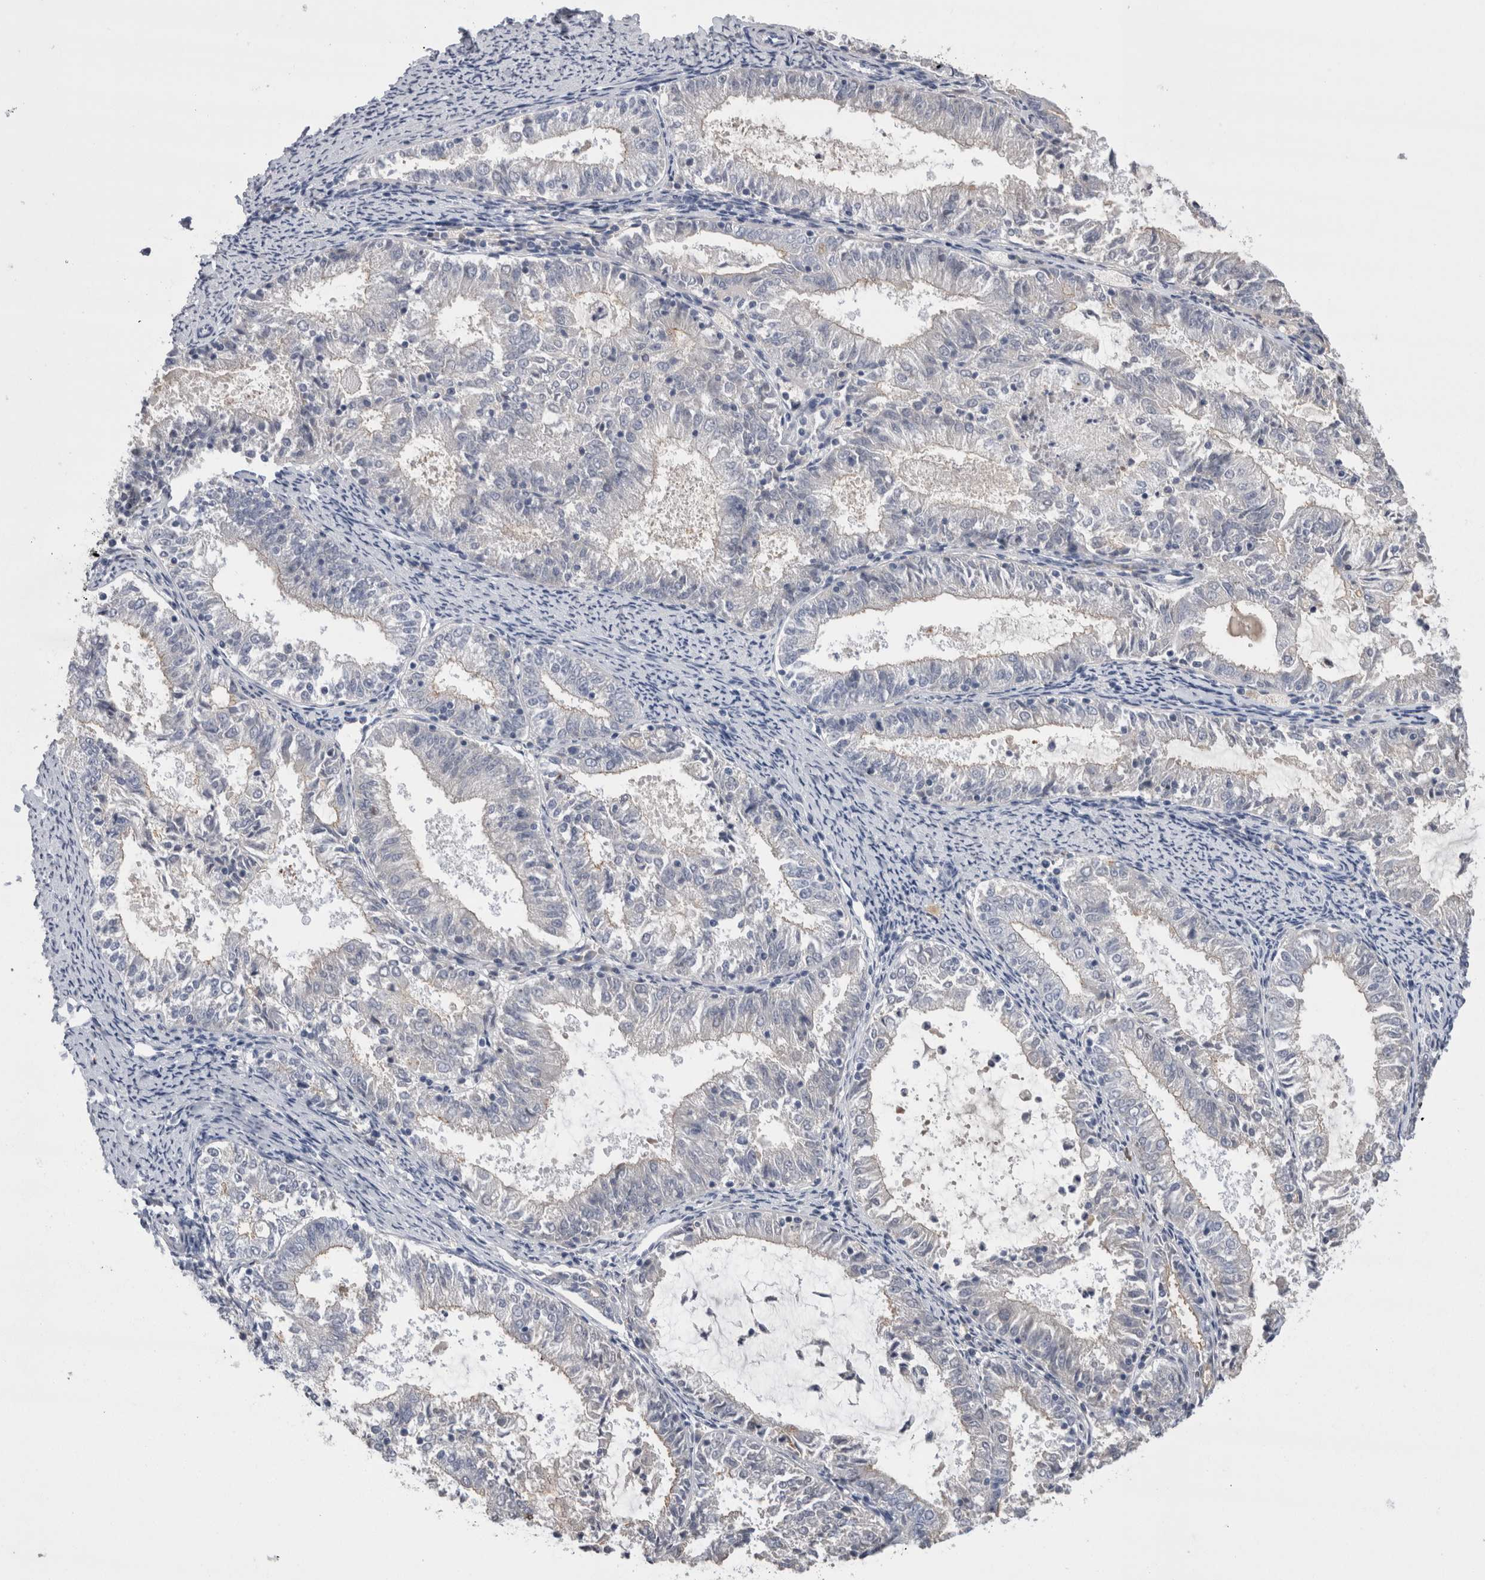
{"staining": {"intensity": "negative", "quantity": "none", "location": "none"}, "tissue": "endometrial cancer", "cell_type": "Tumor cells", "image_type": "cancer", "snomed": [{"axis": "morphology", "description": "Adenocarcinoma, NOS"}, {"axis": "topography", "description": "Endometrium"}], "caption": "This is an immunohistochemistry (IHC) histopathology image of adenocarcinoma (endometrial). There is no positivity in tumor cells.", "gene": "REG1A", "patient": {"sex": "female", "age": 57}}